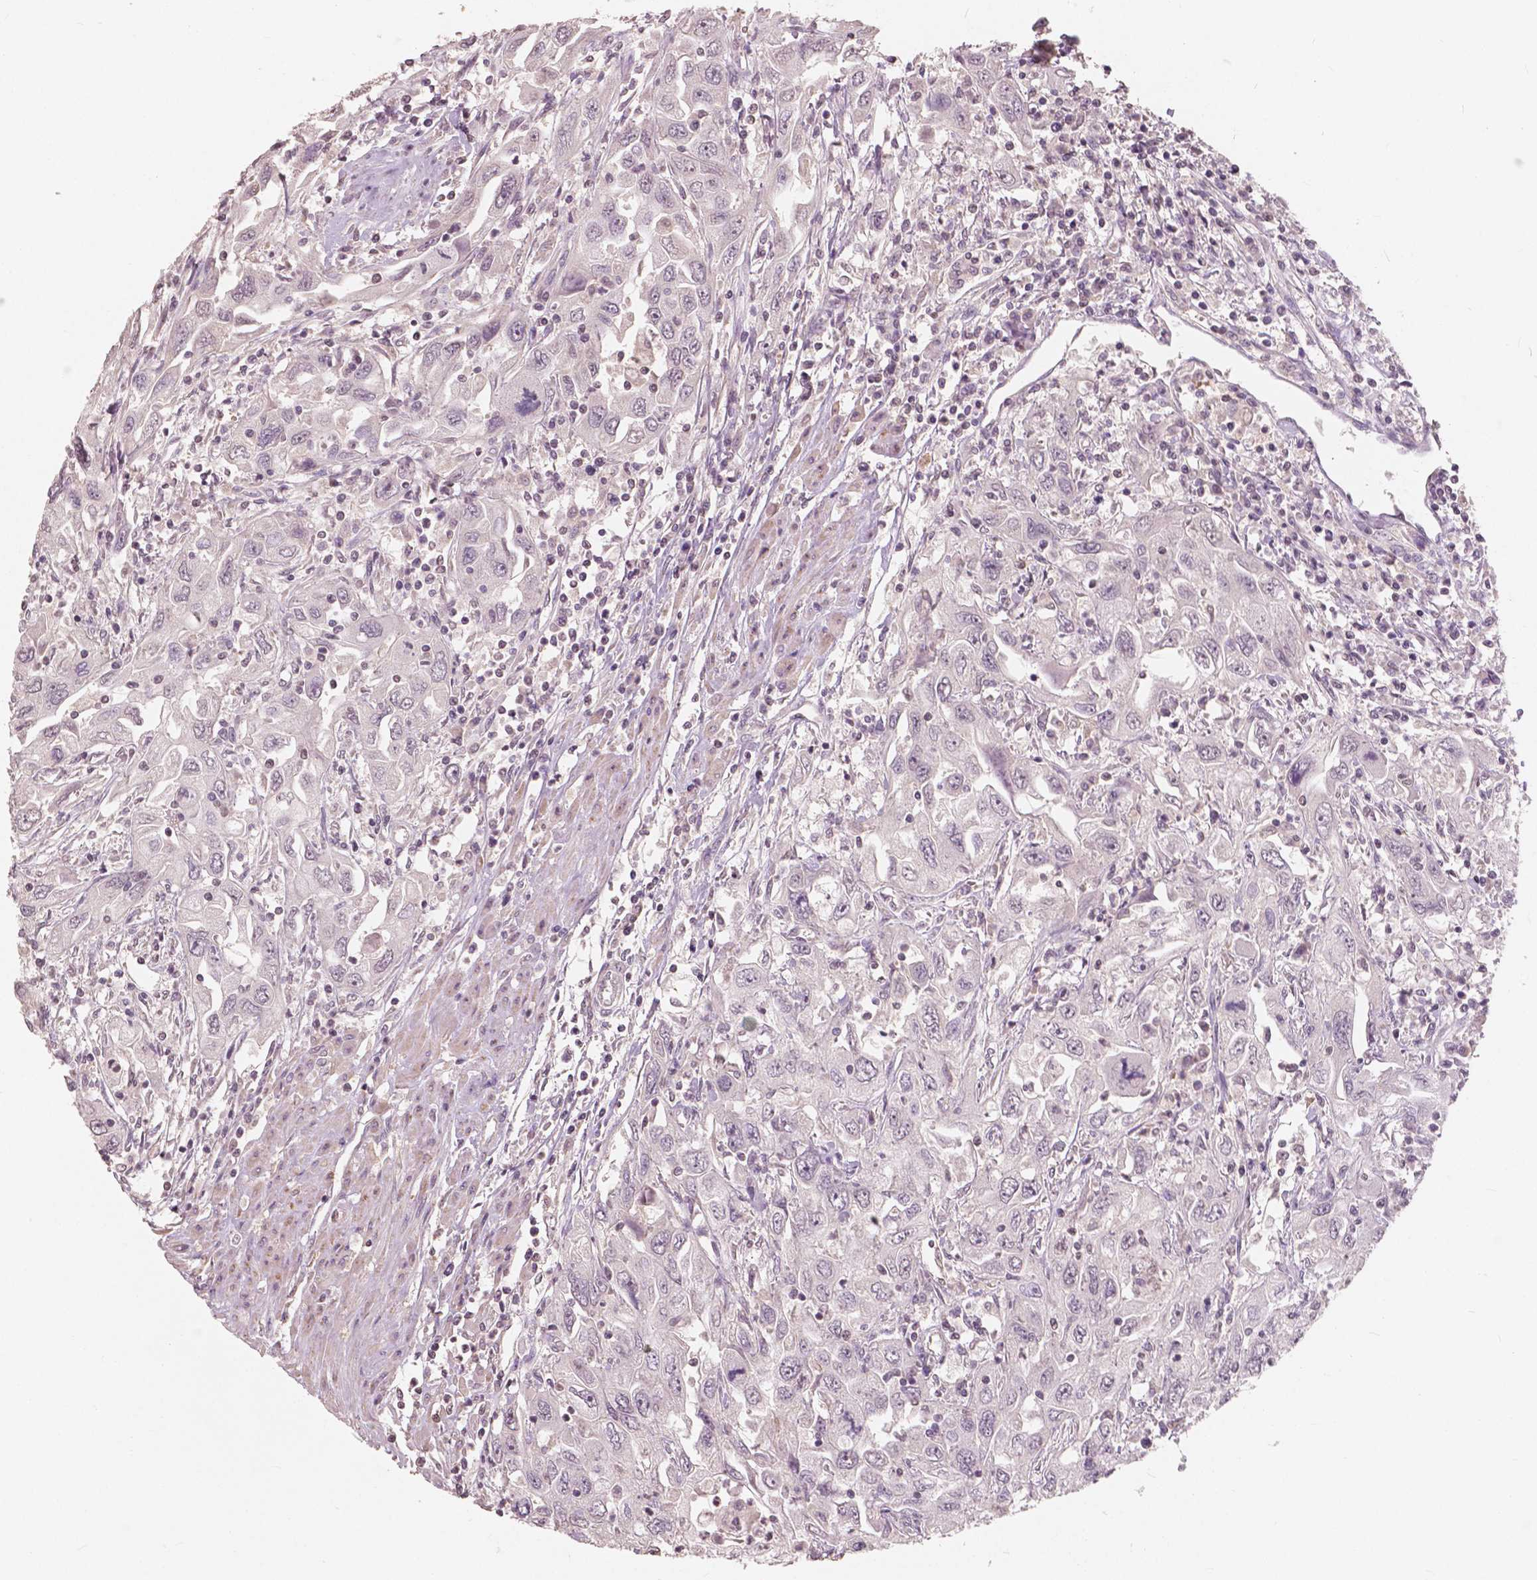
{"staining": {"intensity": "negative", "quantity": "none", "location": "none"}, "tissue": "urothelial cancer", "cell_type": "Tumor cells", "image_type": "cancer", "snomed": [{"axis": "morphology", "description": "Urothelial carcinoma, High grade"}, {"axis": "topography", "description": "Urinary bladder"}], "caption": "Immunohistochemistry of urothelial cancer demonstrates no positivity in tumor cells.", "gene": "SAT2", "patient": {"sex": "male", "age": 76}}